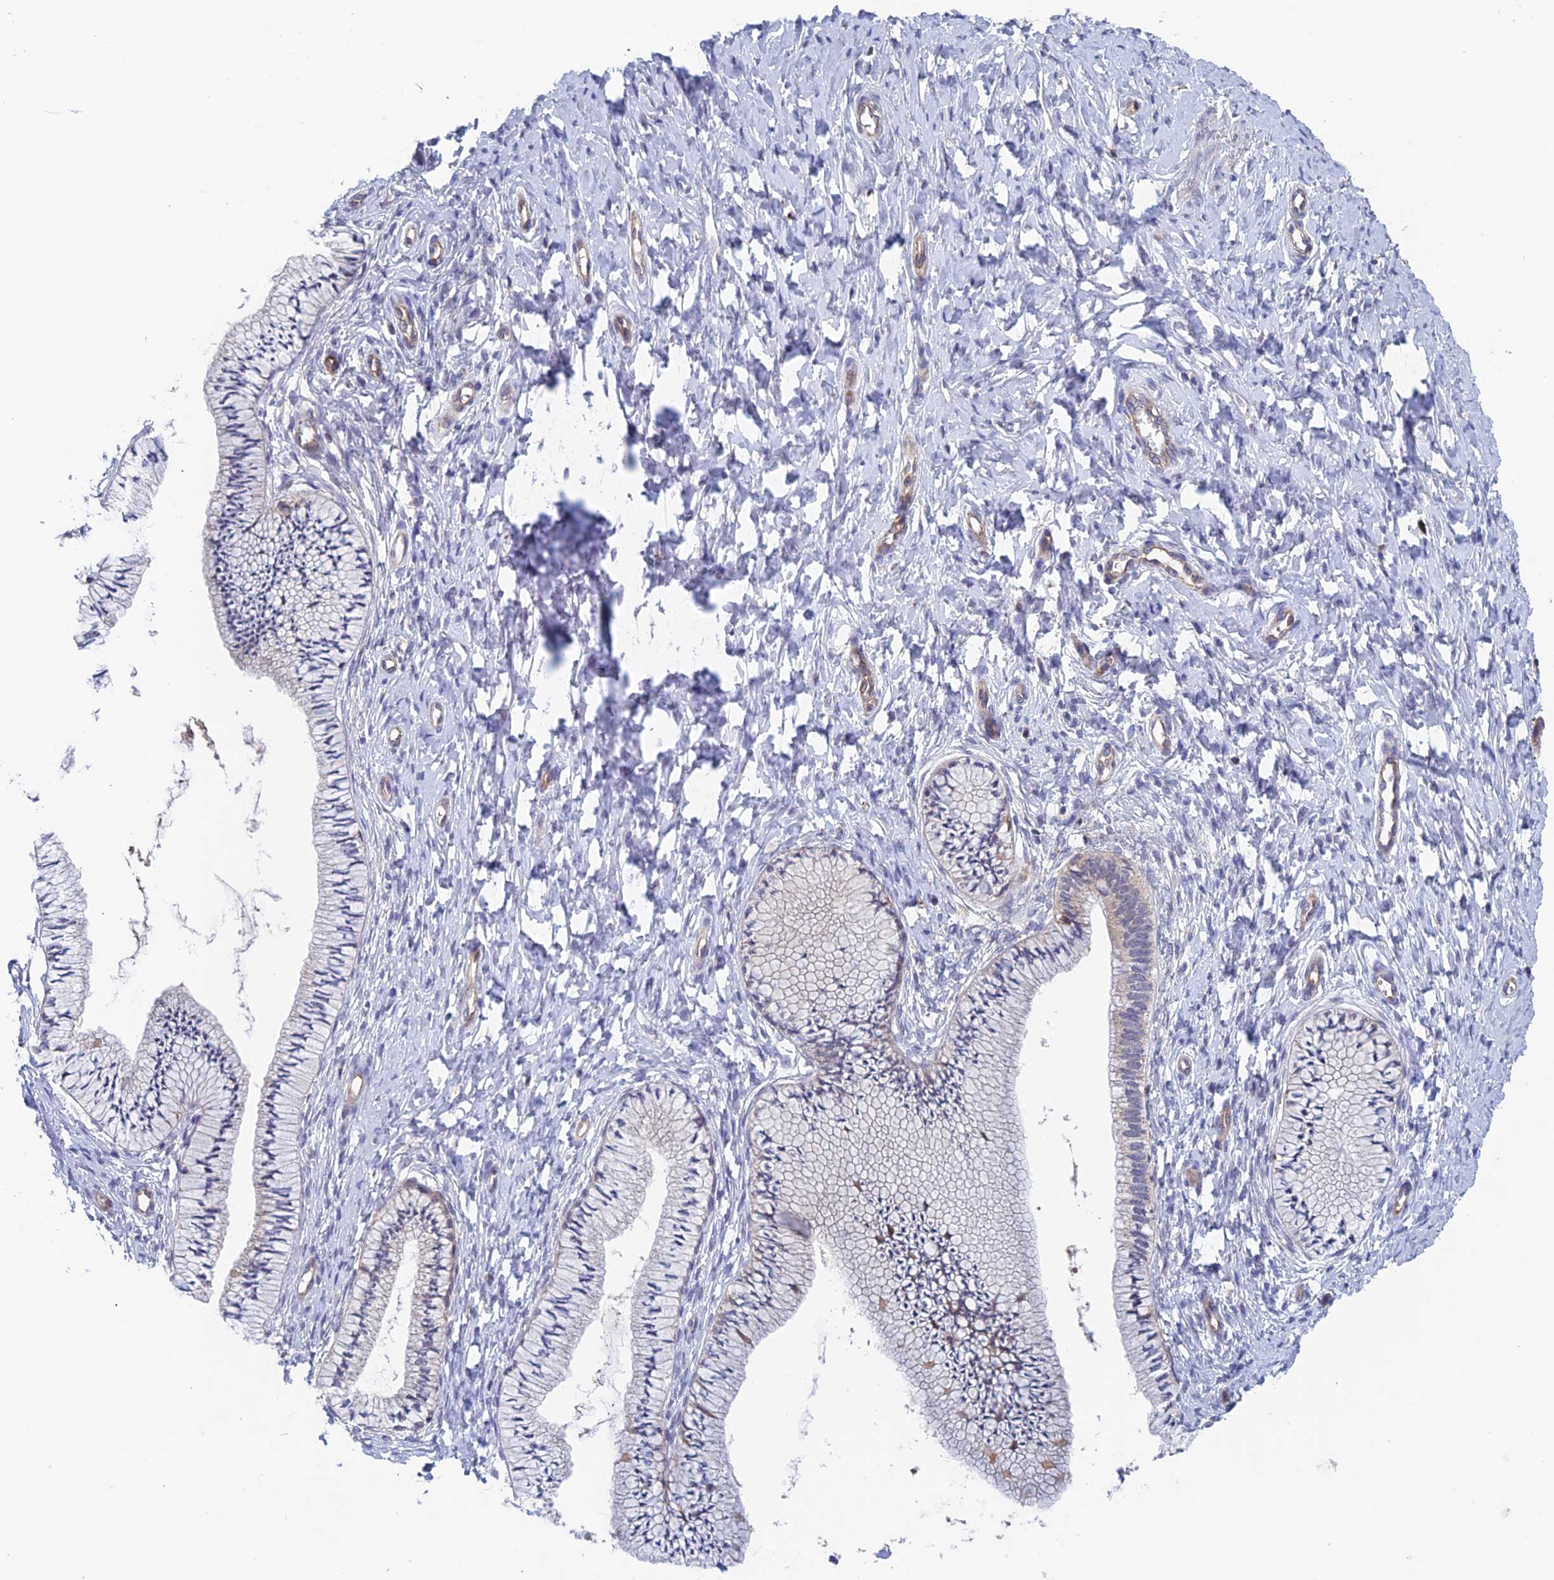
{"staining": {"intensity": "negative", "quantity": "none", "location": "none"}, "tissue": "cervix", "cell_type": "Glandular cells", "image_type": "normal", "snomed": [{"axis": "morphology", "description": "Normal tissue, NOS"}, {"axis": "topography", "description": "Cervix"}], "caption": "Cervix stained for a protein using immunohistochemistry (IHC) demonstrates no staining glandular cells.", "gene": "NUDT16L1", "patient": {"sex": "female", "age": 36}}